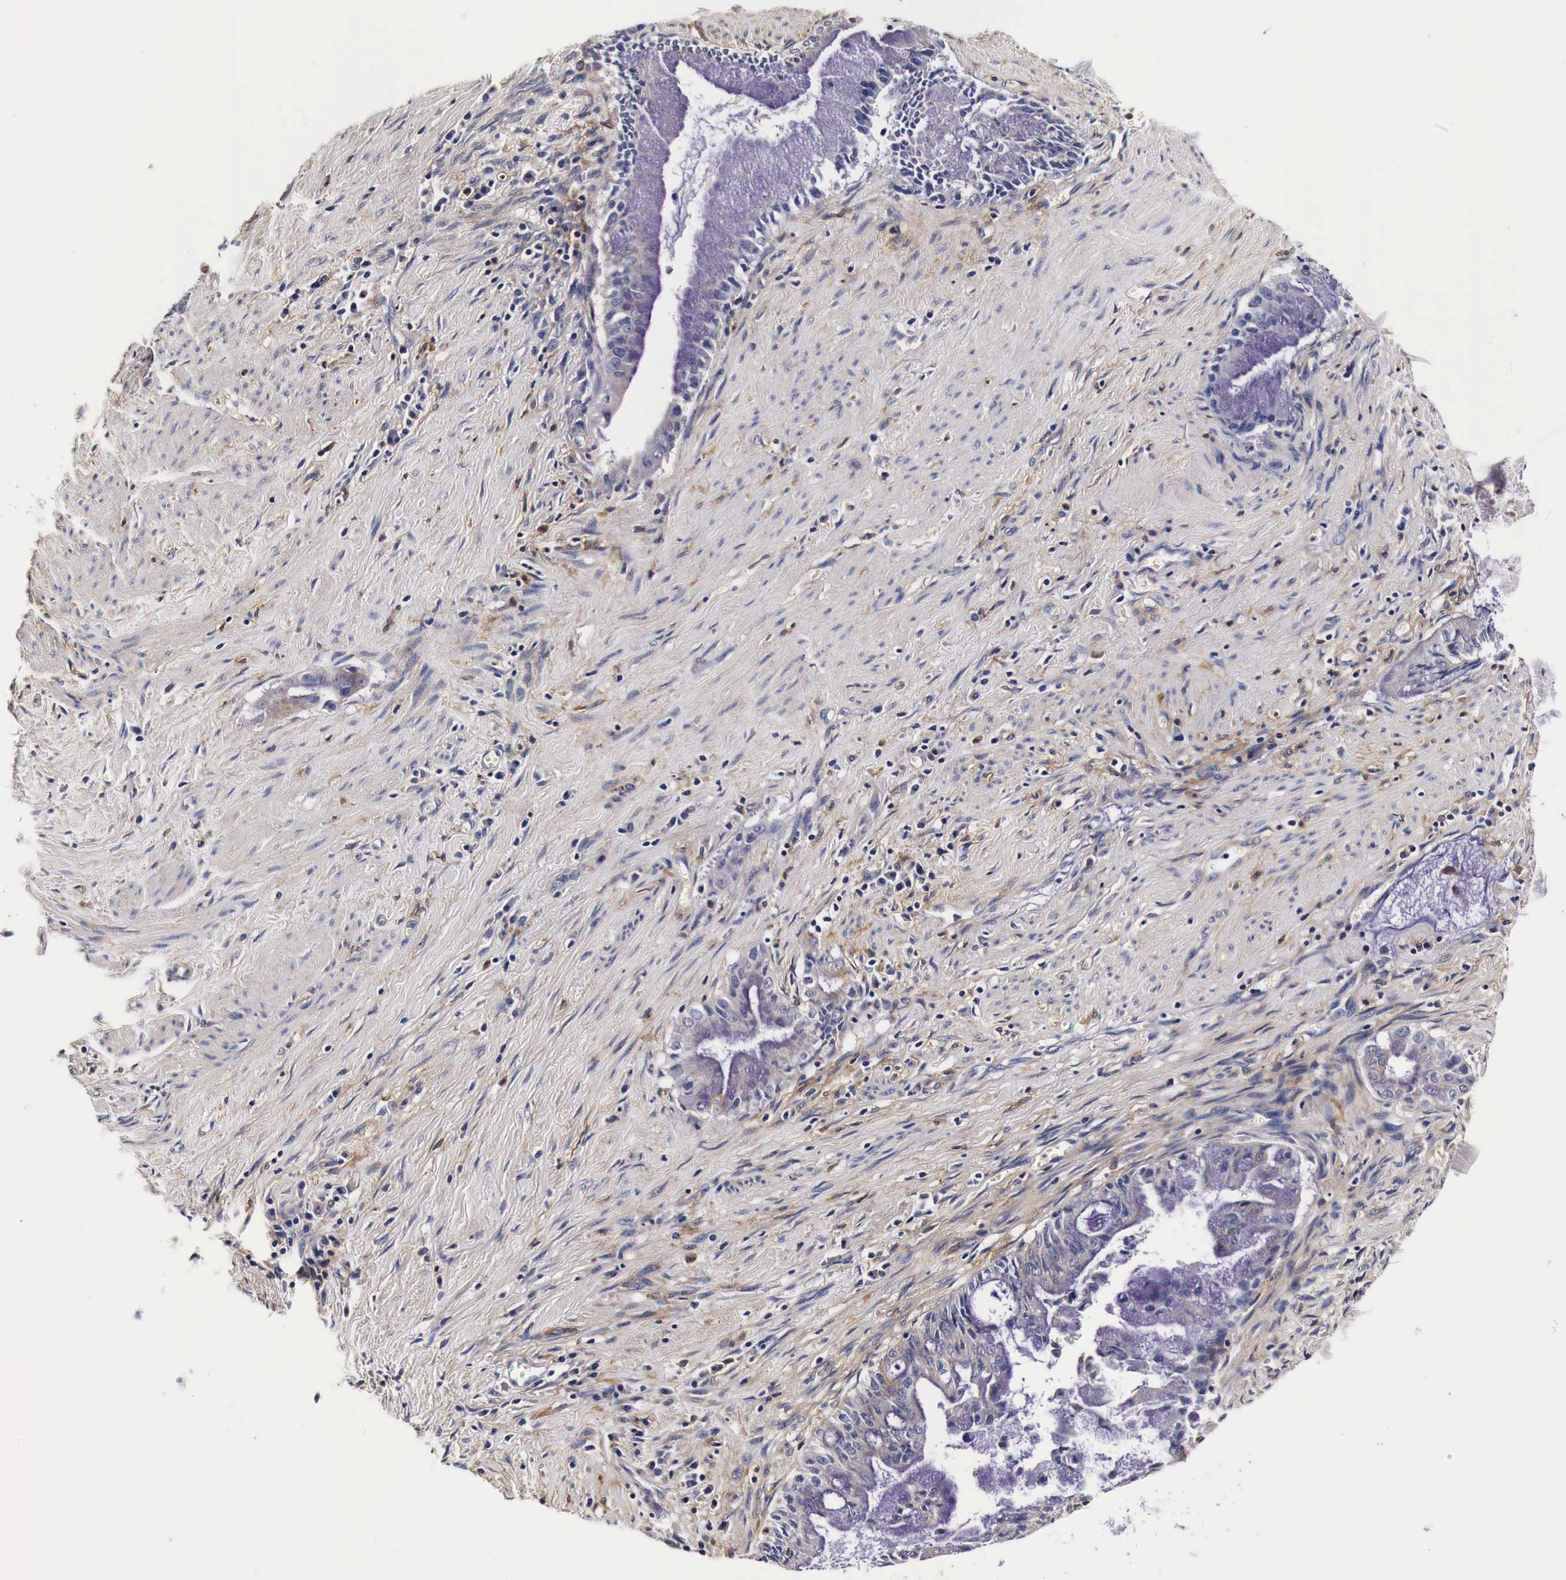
{"staining": {"intensity": "weak", "quantity": "<25%", "location": "cytoplasmic/membranous"}, "tissue": "pancreatic cancer", "cell_type": "Tumor cells", "image_type": "cancer", "snomed": [{"axis": "morphology", "description": "Adenocarcinoma, NOS"}, {"axis": "topography", "description": "Pancreas"}], "caption": "The histopathology image shows no significant staining in tumor cells of pancreatic cancer. (Stains: DAB immunohistochemistry (IHC) with hematoxylin counter stain, Microscopy: brightfield microscopy at high magnification).", "gene": "RP2", "patient": {"sex": "male", "age": 59}}